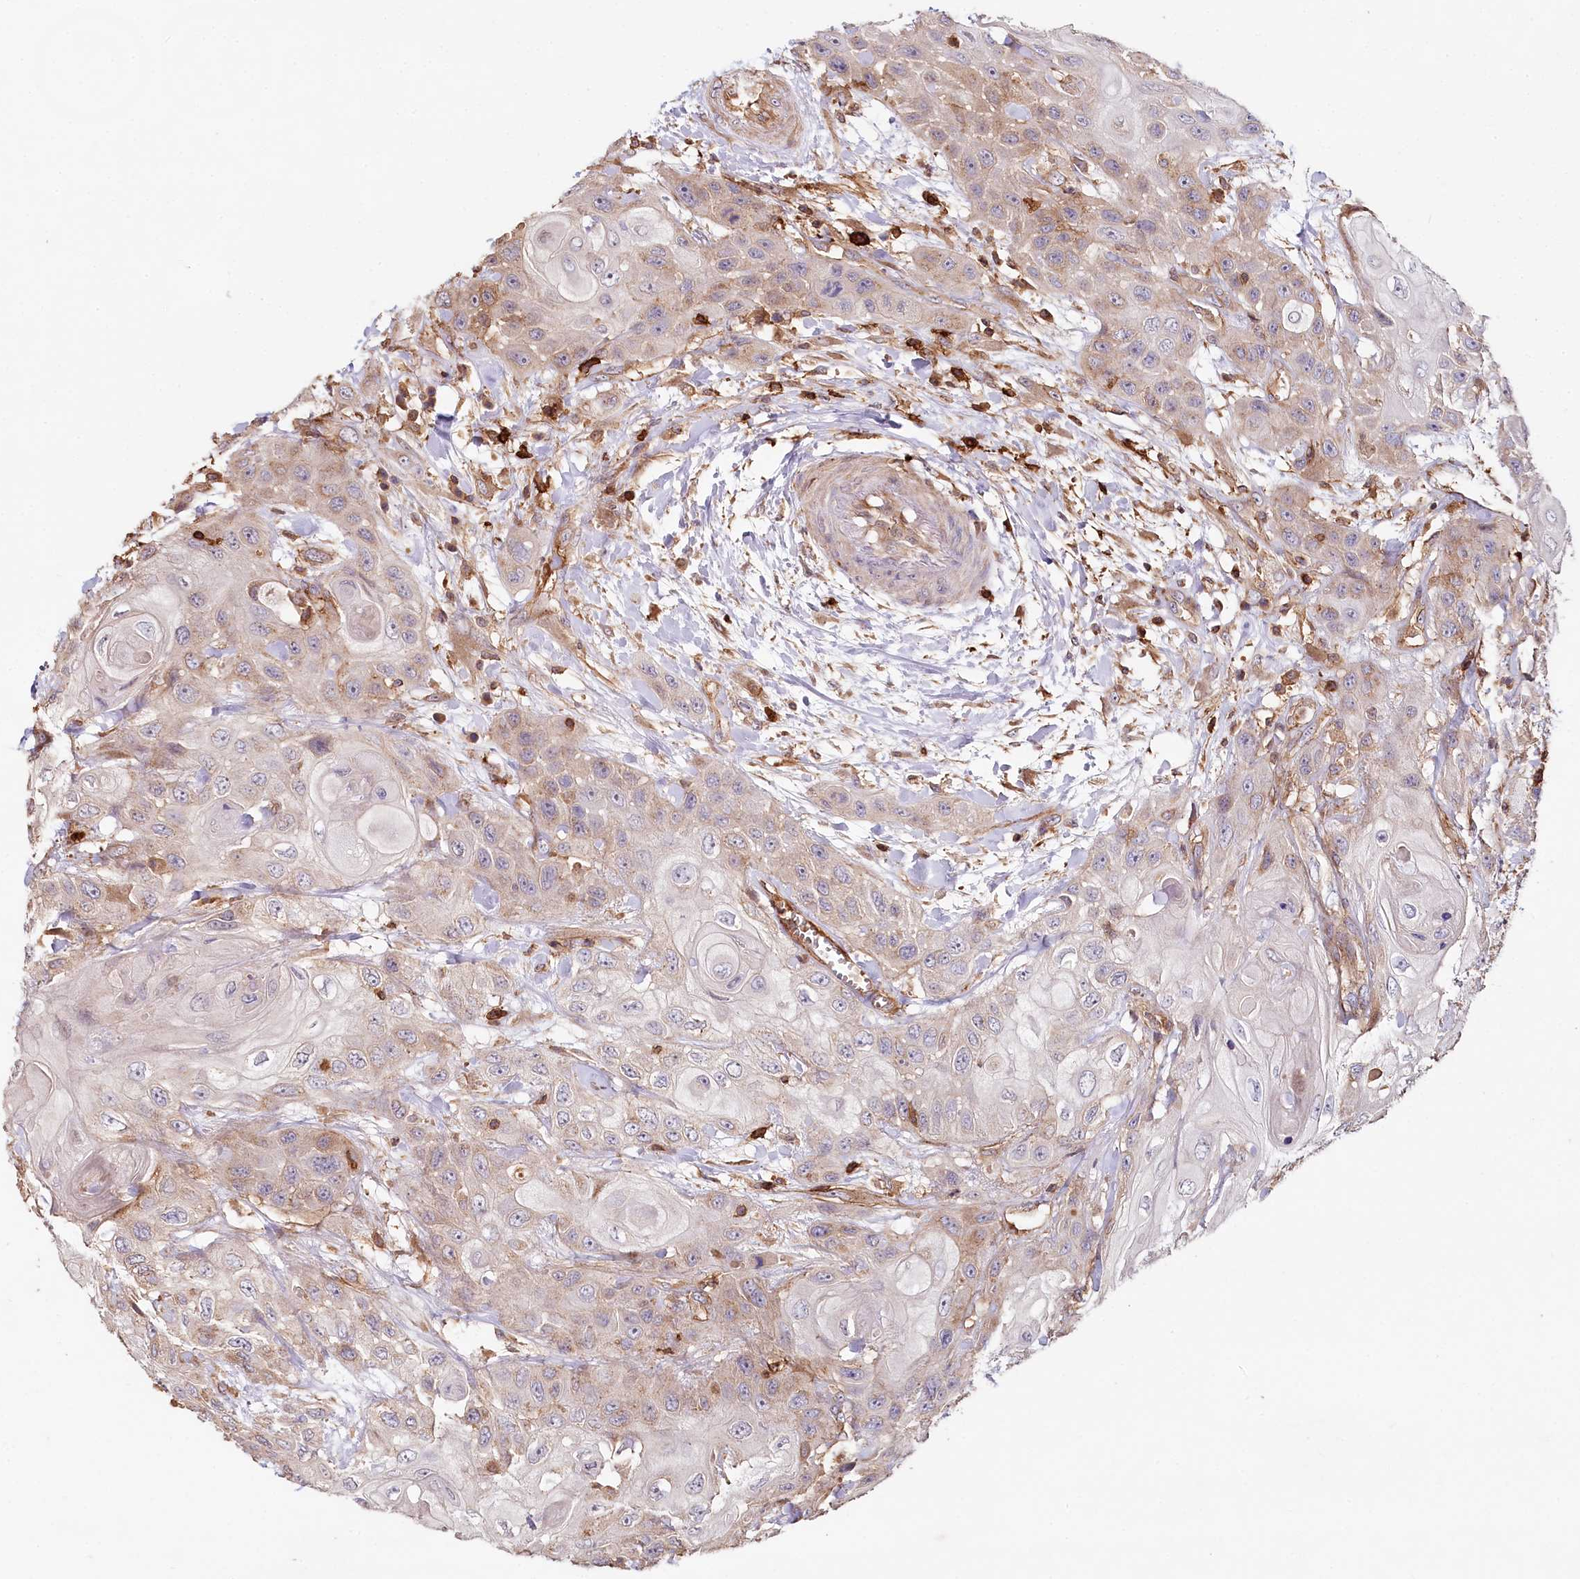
{"staining": {"intensity": "moderate", "quantity": "25%-75%", "location": "cytoplasmic/membranous"}, "tissue": "head and neck cancer", "cell_type": "Tumor cells", "image_type": "cancer", "snomed": [{"axis": "morphology", "description": "Squamous cell carcinoma, NOS"}, {"axis": "topography", "description": "Head-Neck"}], "caption": "Human head and neck cancer (squamous cell carcinoma) stained for a protein (brown) exhibits moderate cytoplasmic/membranous positive staining in approximately 25%-75% of tumor cells.", "gene": "RBP5", "patient": {"sex": "female", "age": 43}}